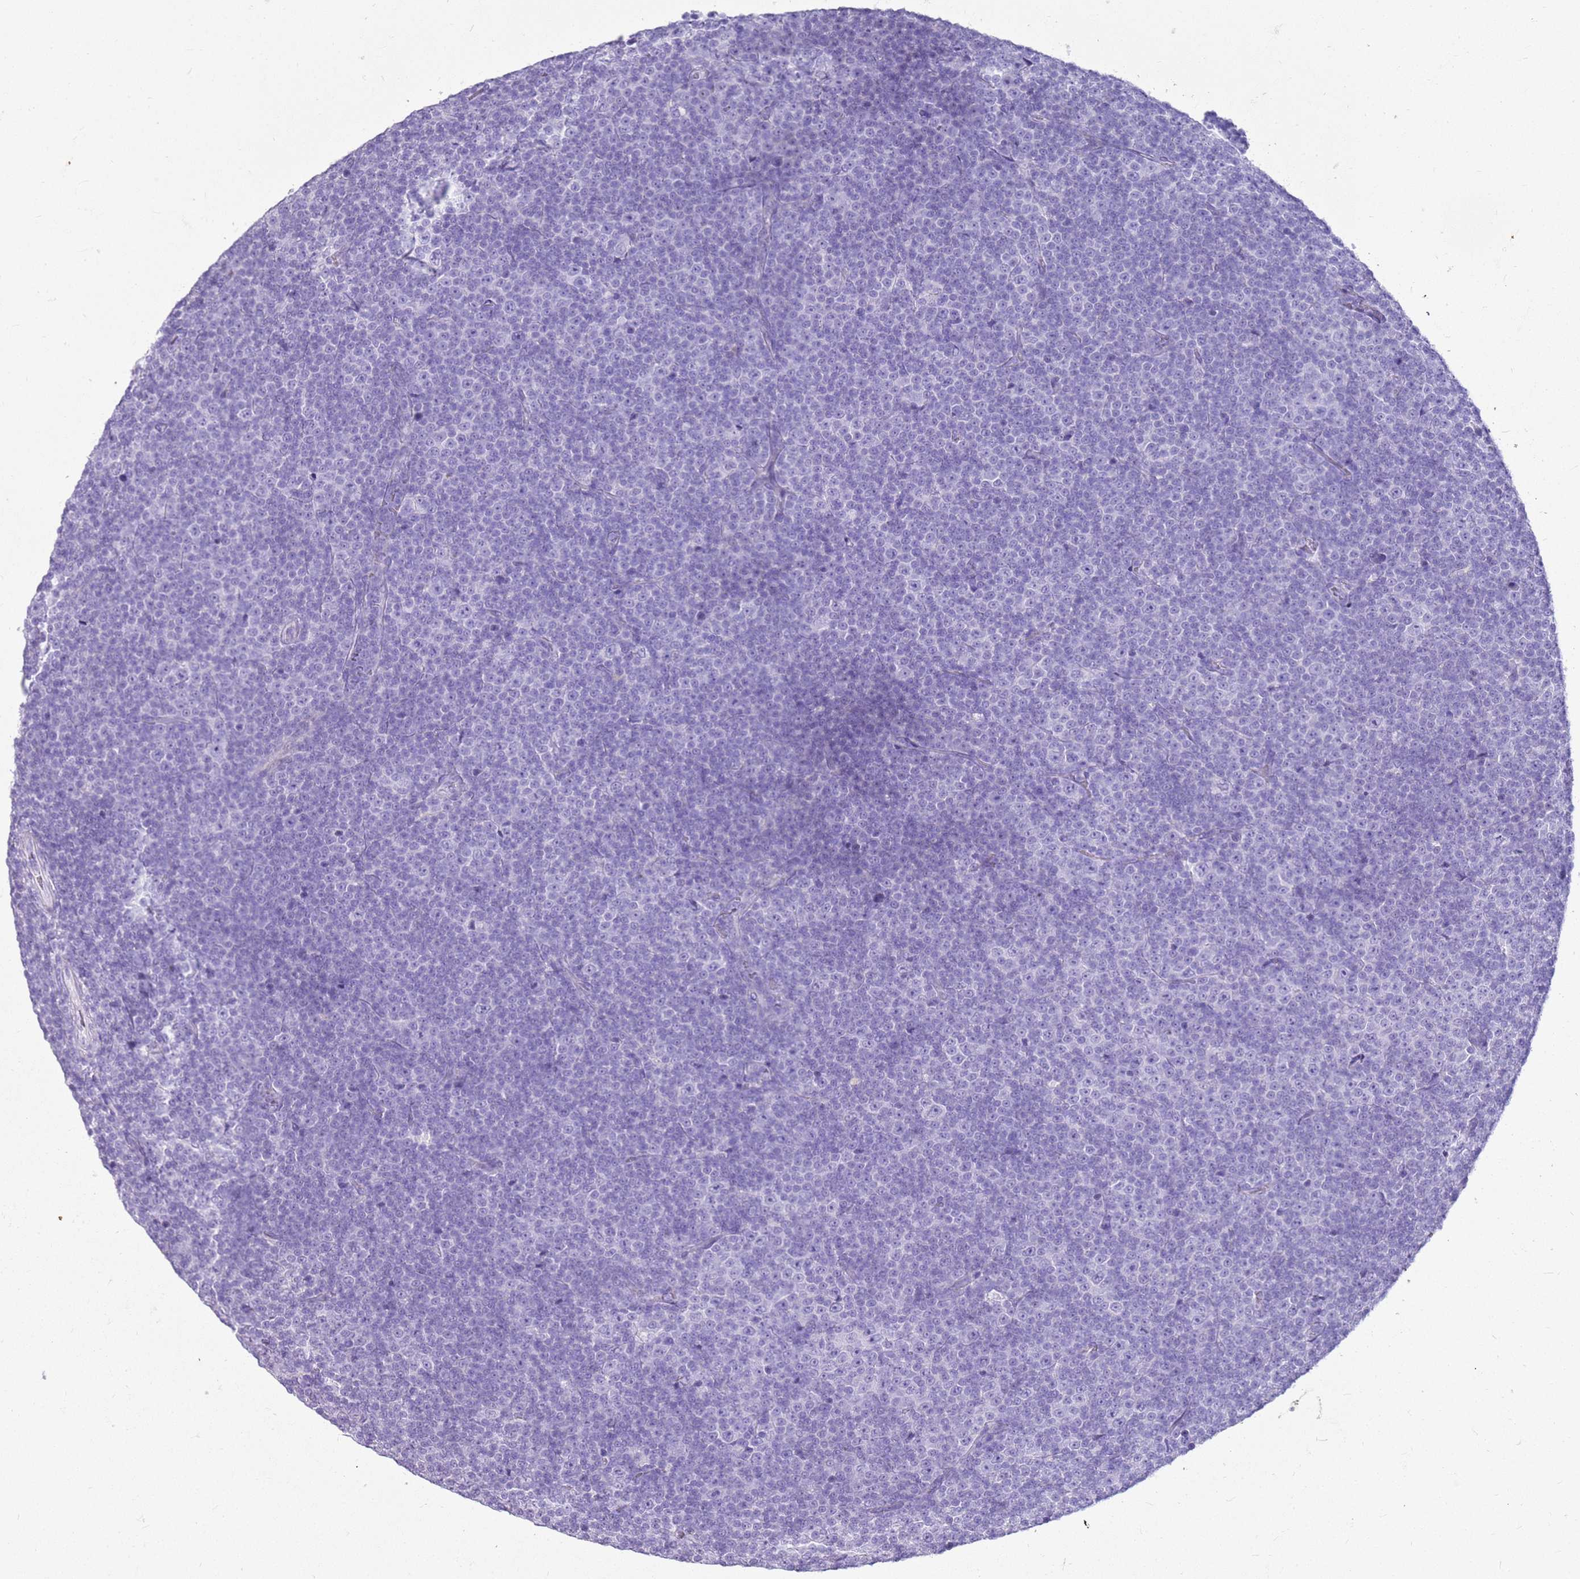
{"staining": {"intensity": "negative", "quantity": "none", "location": "none"}, "tissue": "lymphoma", "cell_type": "Tumor cells", "image_type": "cancer", "snomed": [{"axis": "morphology", "description": "Malignant lymphoma, non-Hodgkin's type, Low grade"}, {"axis": "topography", "description": "Lymph node"}], "caption": "There is no significant expression in tumor cells of low-grade malignant lymphoma, non-Hodgkin's type.", "gene": "CA8", "patient": {"sex": "female", "age": 67}}